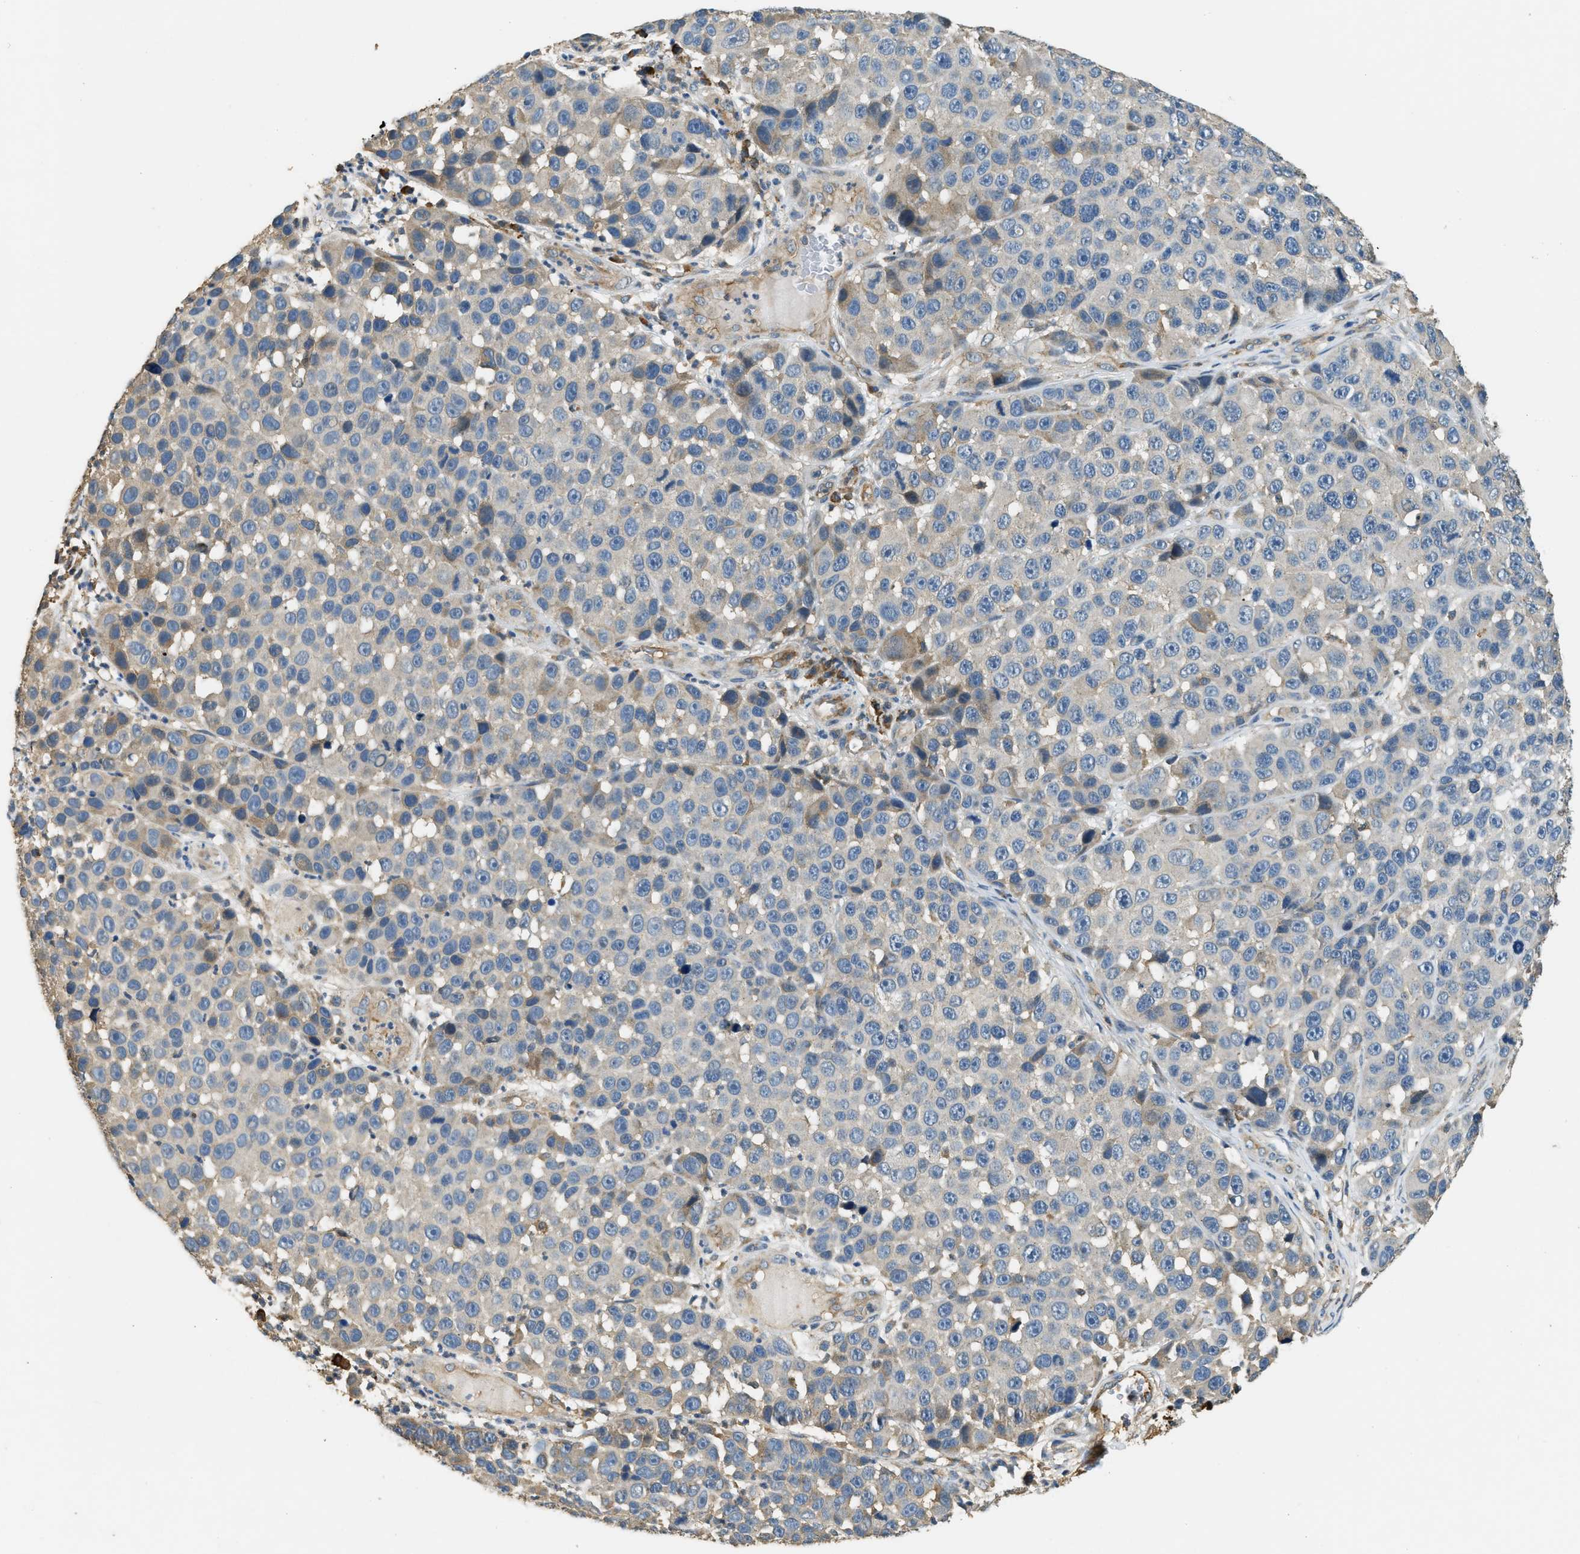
{"staining": {"intensity": "negative", "quantity": "none", "location": "none"}, "tissue": "melanoma", "cell_type": "Tumor cells", "image_type": "cancer", "snomed": [{"axis": "morphology", "description": "Malignant melanoma, NOS"}, {"axis": "topography", "description": "Skin"}], "caption": "Micrograph shows no significant protein expression in tumor cells of melanoma. (Brightfield microscopy of DAB IHC at high magnification).", "gene": "CFLAR", "patient": {"sex": "male", "age": 53}}